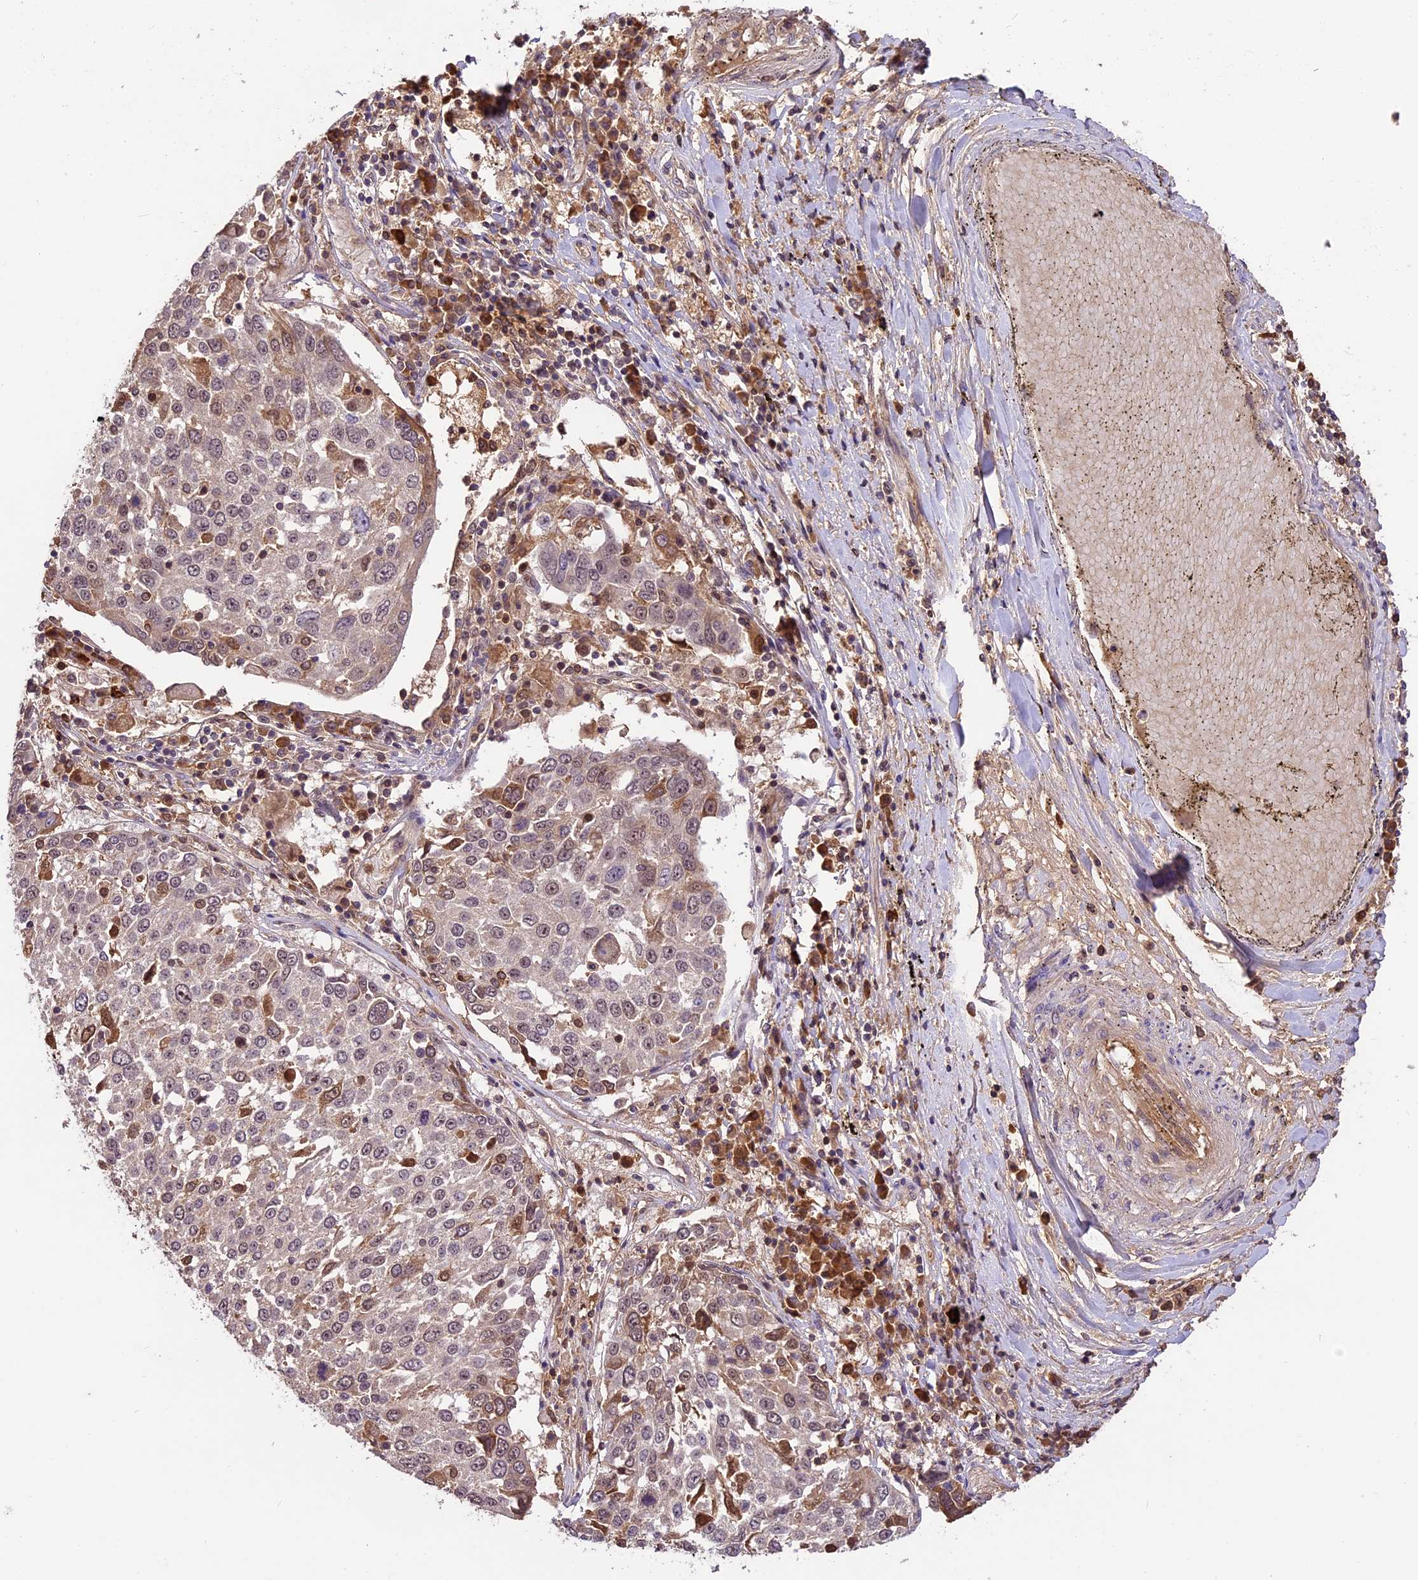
{"staining": {"intensity": "moderate", "quantity": "<25%", "location": "cytoplasmic/membranous,nuclear"}, "tissue": "lung cancer", "cell_type": "Tumor cells", "image_type": "cancer", "snomed": [{"axis": "morphology", "description": "Squamous cell carcinoma, NOS"}, {"axis": "topography", "description": "Lung"}], "caption": "DAB immunohistochemical staining of human lung cancer exhibits moderate cytoplasmic/membranous and nuclear protein expression in approximately <25% of tumor cells. (Stains: DAB (3,3'-diaminobenzidine) in brown, nuclei in blue, Microscopy: brightfield microscopy at high magnification).", "gene": "ATP10A", "patient": {"sex": "male", "age": 65}}